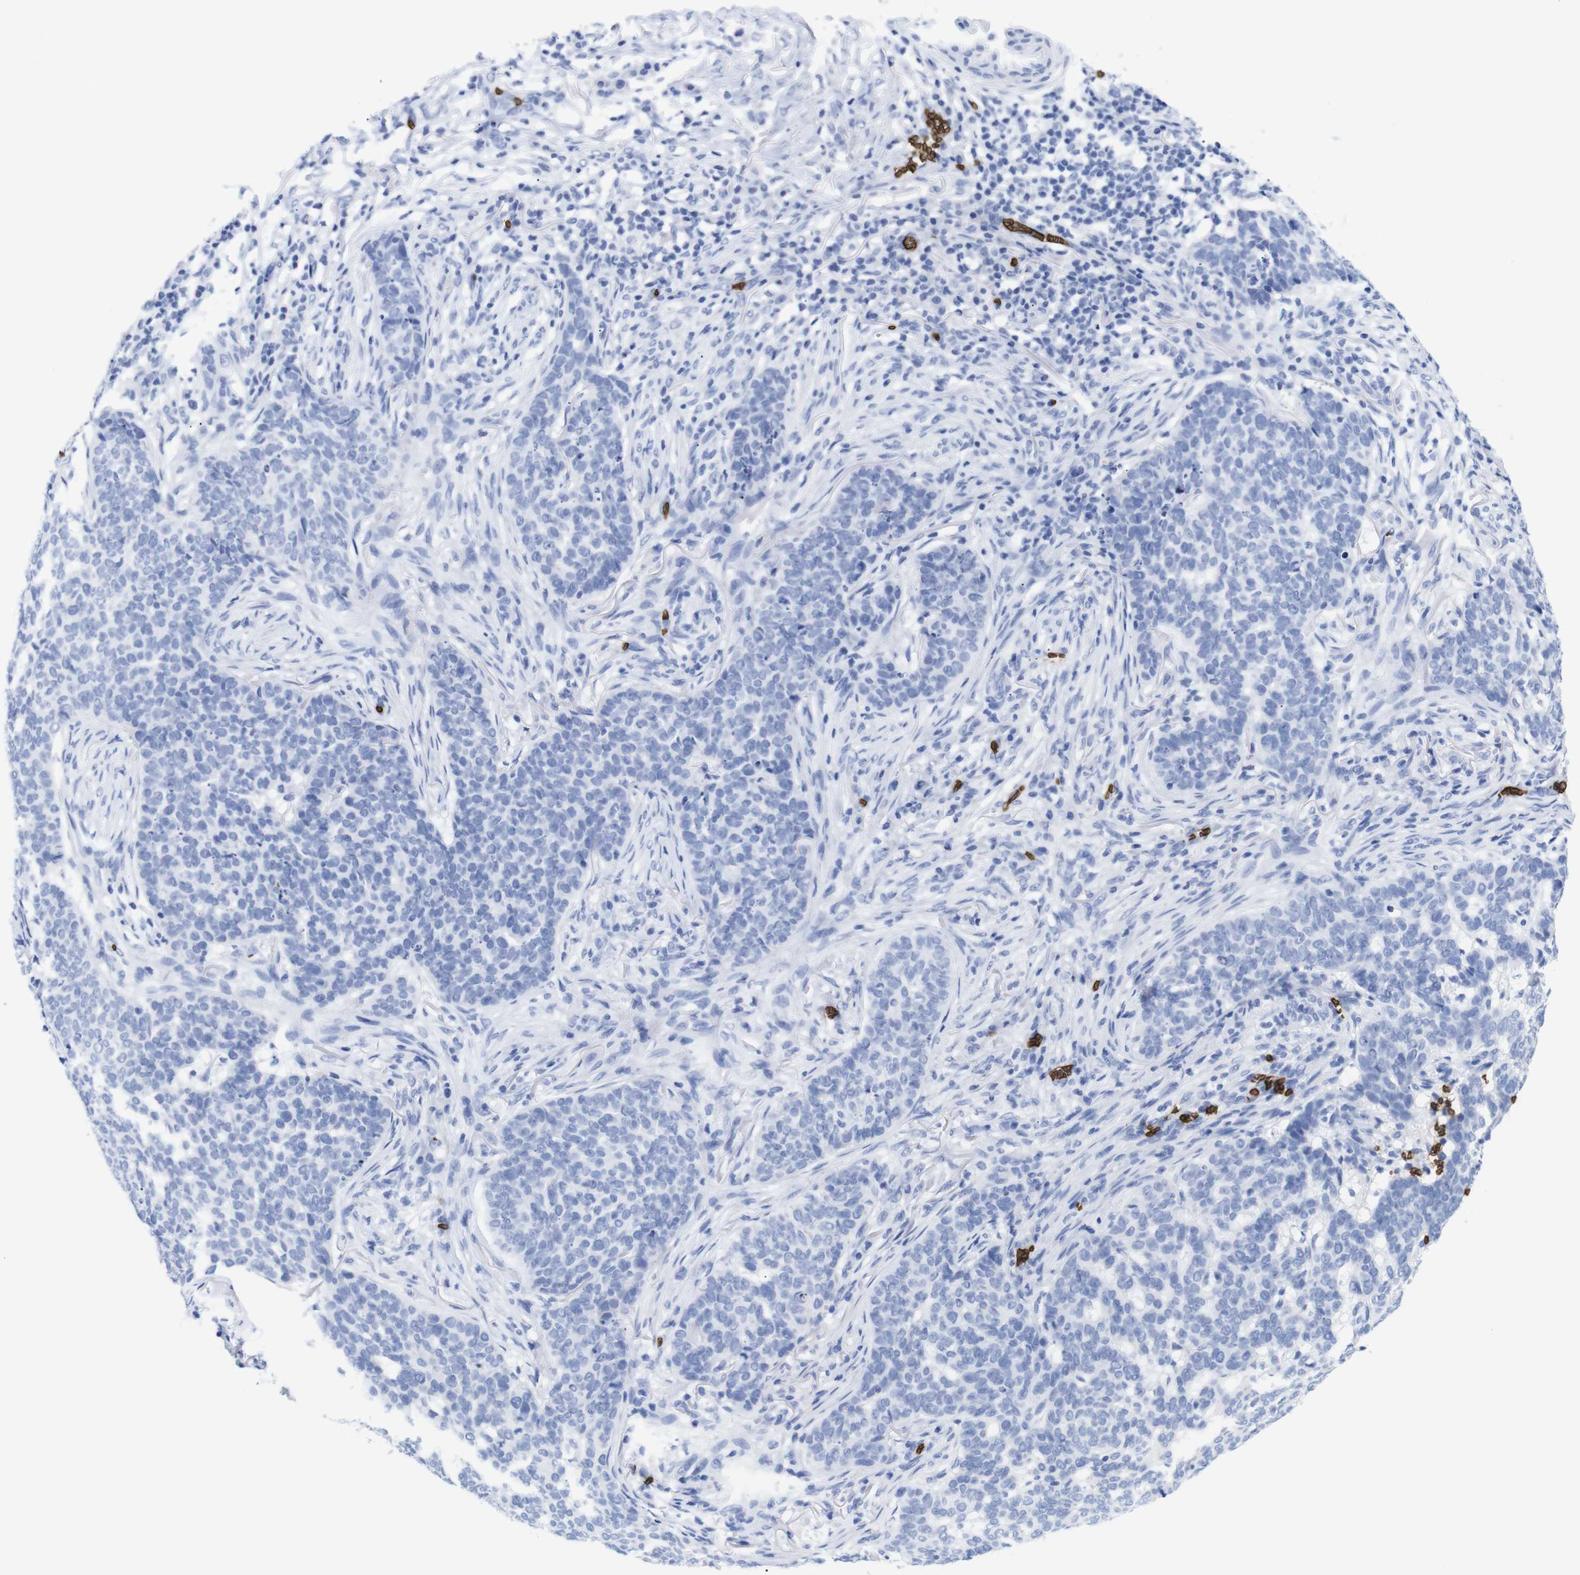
{"staining": {"intensity": "negative", "quantity": "none", "location": "none"}, "tissue": "skin cancer", "cell_type": "Tumor cells", "image_type": "cancer", "snomed": [{"axis": "morphology", "description": "Basal cell carcinoma"}, {"axis": "topography", "description": "Skin"}], "caption": "Immunohistochemistry of skin basal cell carcinoma shows no positivity in tumor cells.", "gene": "S1PR2", "patient": {"sex": "male", "age": 85}}